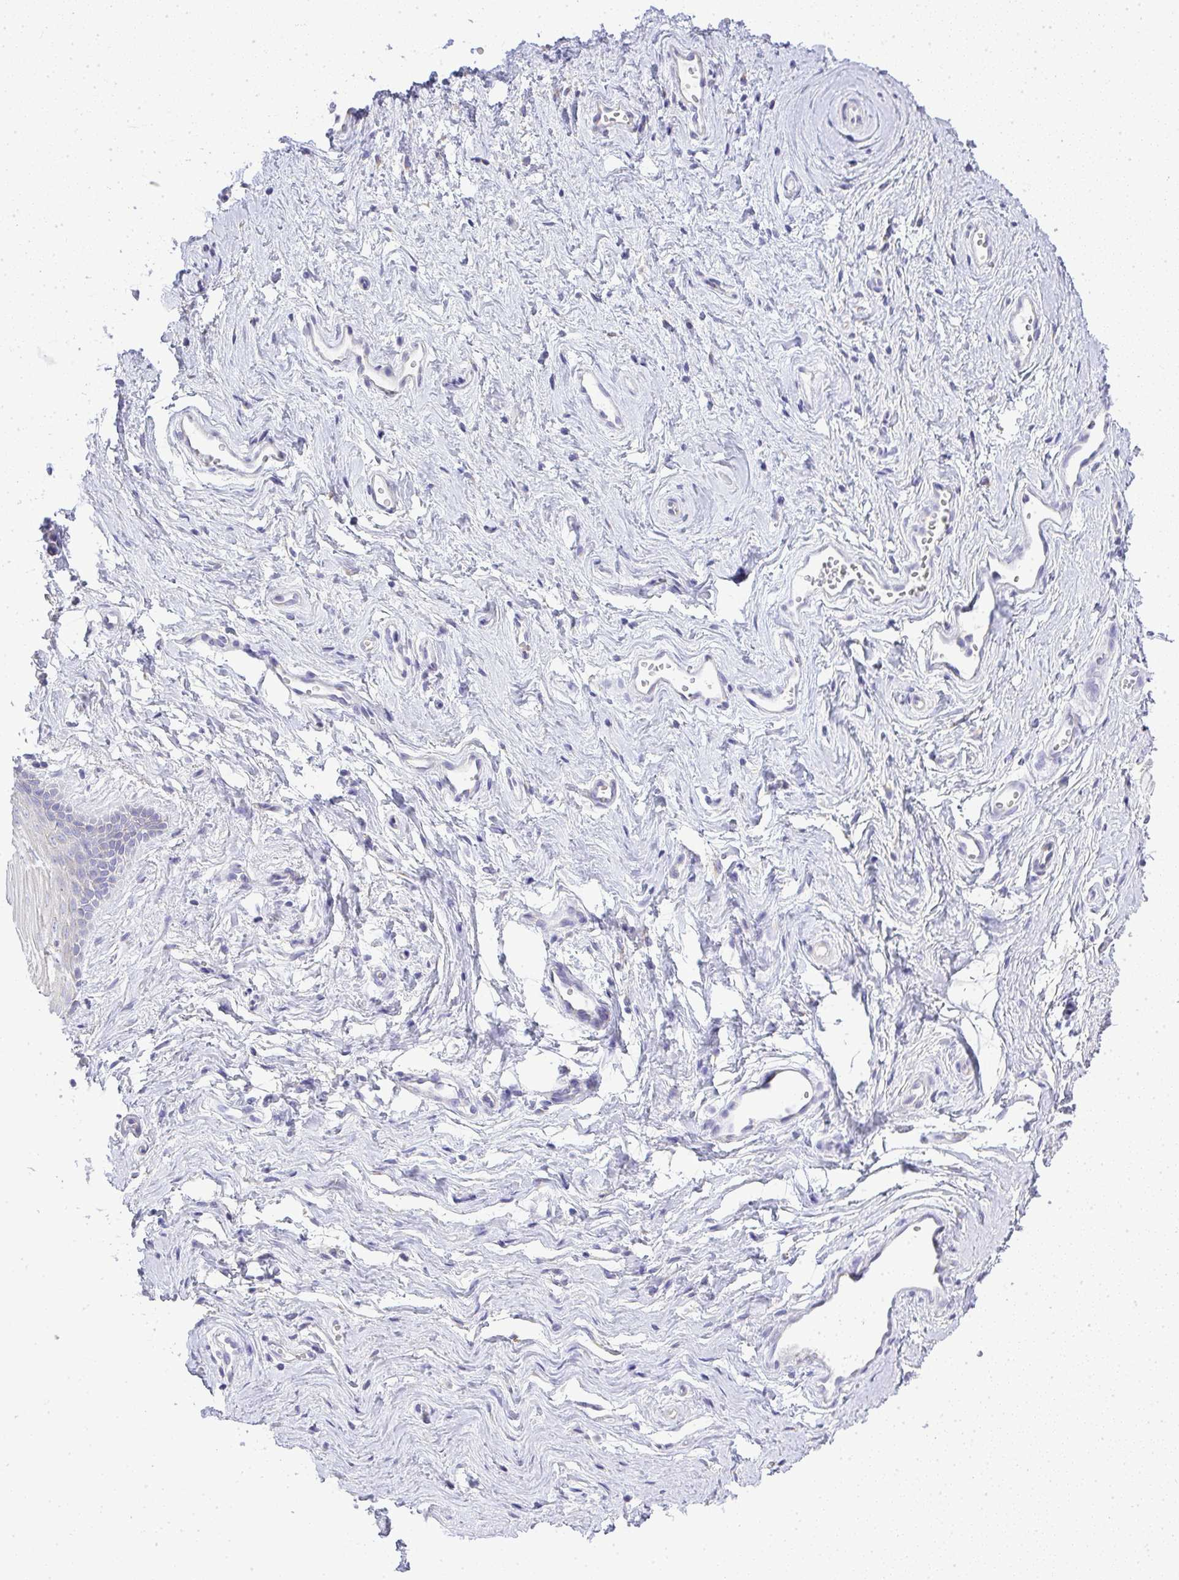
{"staining": {"intensity": "weak", "quantity": "<25%", "location": "cytoplasmic/membranous"}, "tissue": "vagina", "cell_type": "Squamous epithelial cells", "image_type": "normal", "snomed": [{"axis": "morphology", "description": "Normal tissue, NOS"}, {"axis": "topography", "description": "Vagina"}], "caption": "Immunohistochemical staining of benign vagina displays no significant staining in squamous epithelial cells.", "gene": "PLPPR3", "patient": {"sex": "female", "age": 38}}